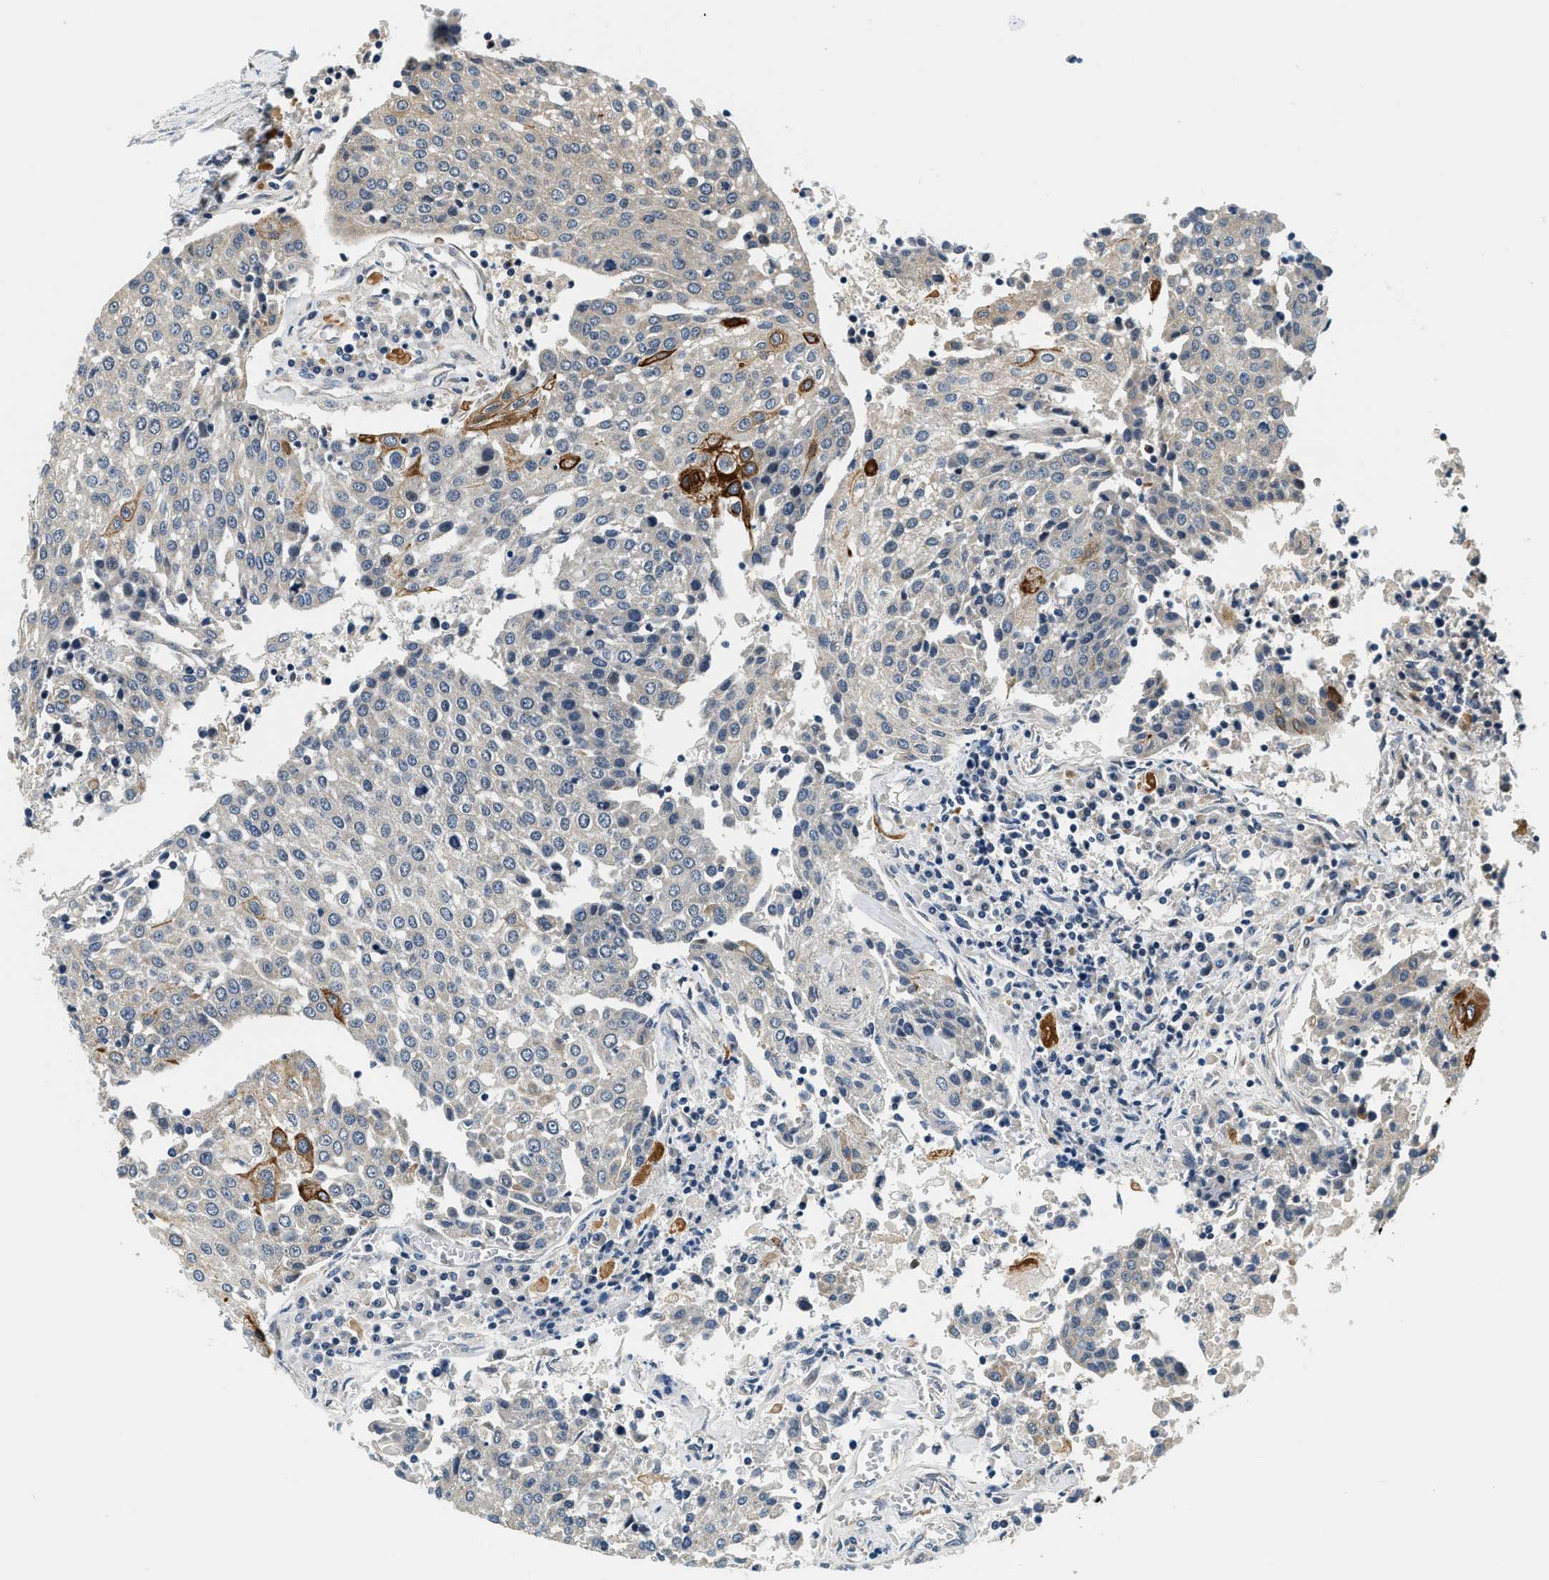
{"staining": {"intensity": "negative", "quantity": "none", "location": "none"}, "tissue": "urothelial cancer", "cell_type": "Tumor cells", "image_type": "cancer", "snomed": [{"axis": "morphology", "description": "Urothelial carcinoma, High grade"}, {"axis": "topography", "description": "Urinary bladder"}], "caption": "Immunohistochemistry of high-grade urothelial carcinoma reveals no staining in tumor cells.", "gene": "YAE1", "patient": {"sex": "female", "age": 85}}